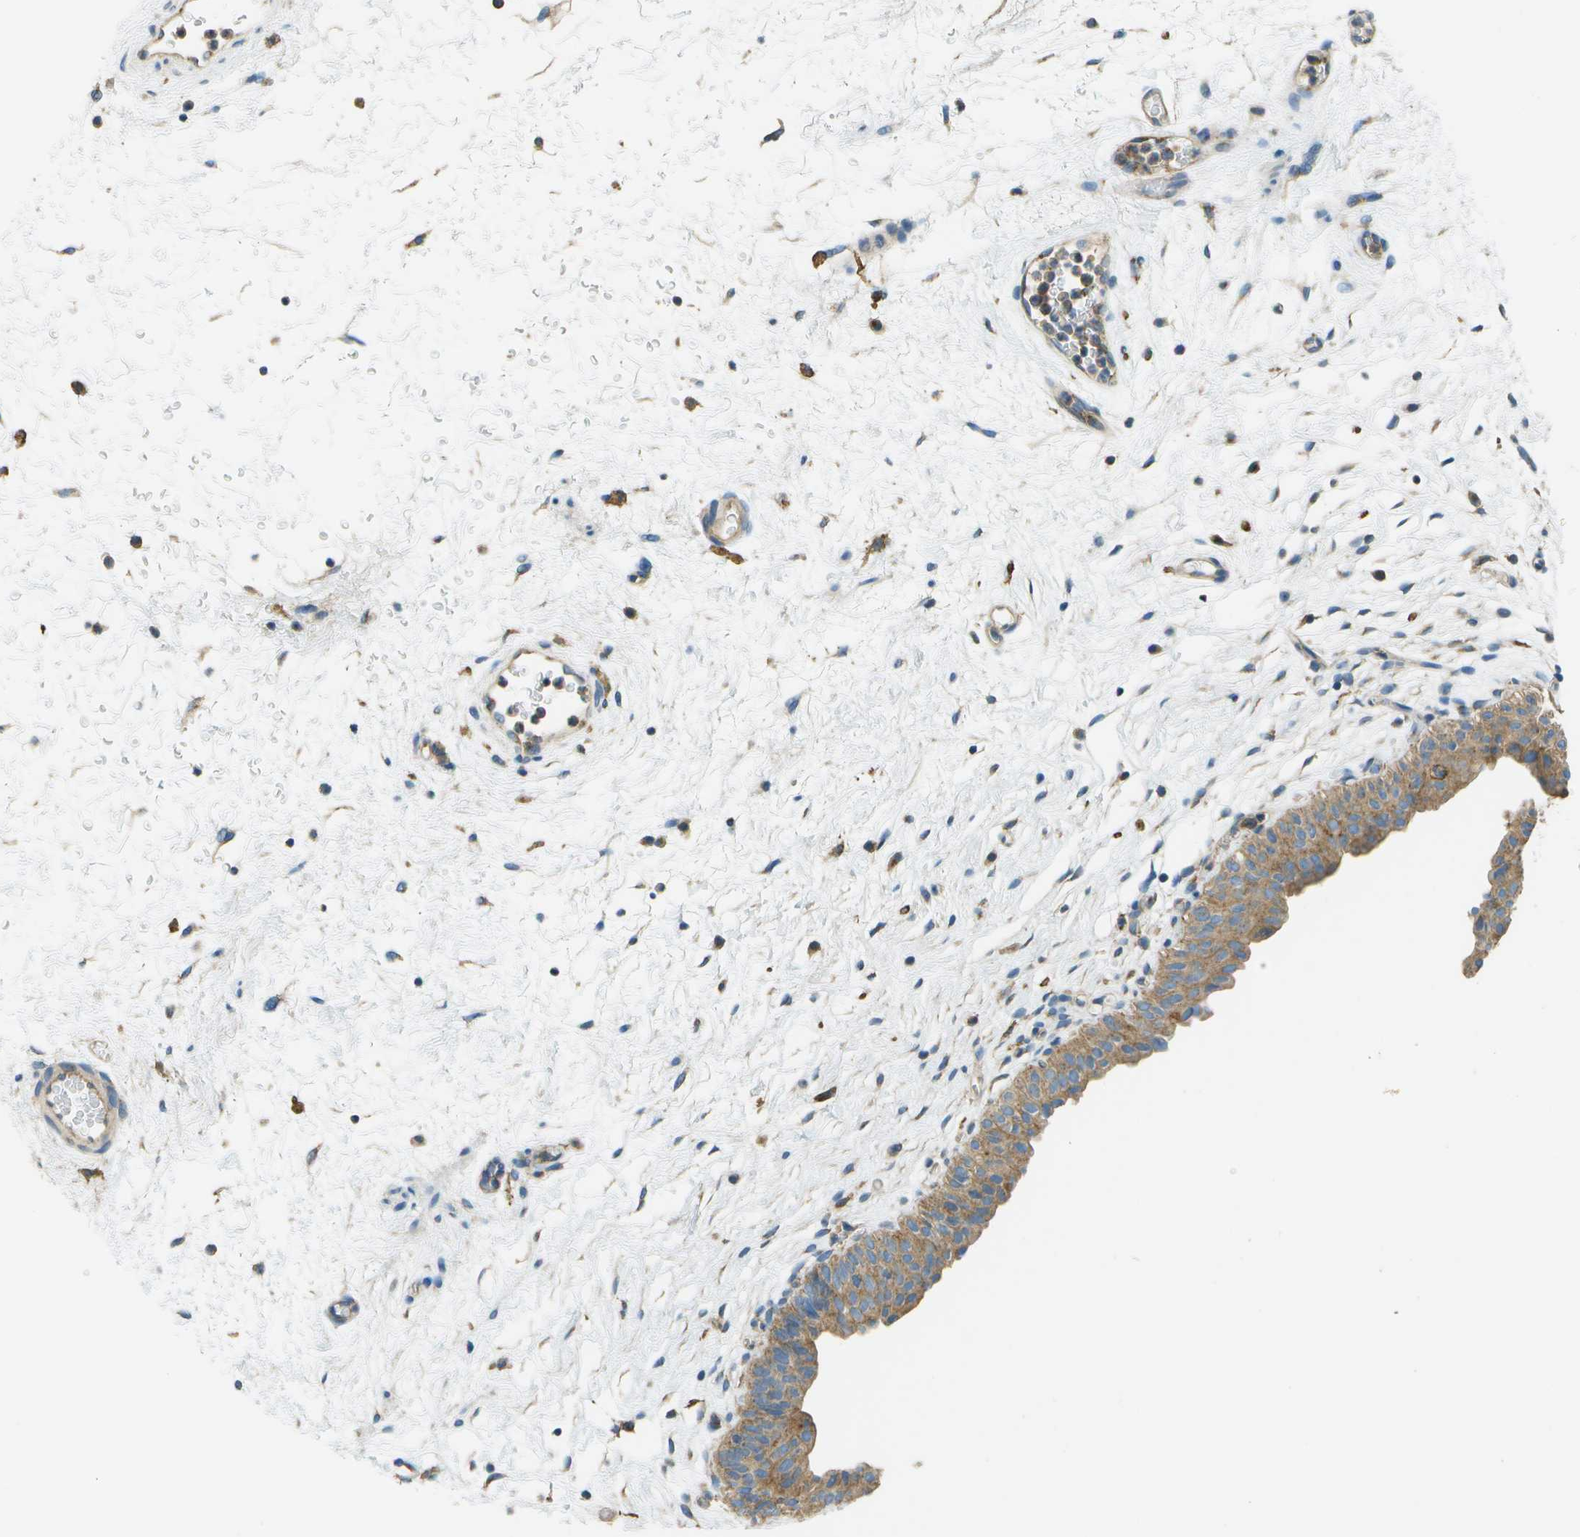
{"staining": {"intensity": "moderate", "quantity": ">75%", "location": "cytoplasmic/membranous"}, "tissue": "urinary bladder", "cell_type": "Urothelial cells", "image_type": "normal", "snomed": [{"axis": "morphology", "description": "Normal tissue, NOS"}, {"axis": "topography", "description": "Urinary bladder"}], "caption": "Moderate cytoplasmic/membranous staining is present in approximately >75% of urothelial cells in normal urinary bladder. The staining was performed using DAB to visualize the protein expression in brown, while the nuclei were stained in blue with hematoxylin (Magnification: 20x).", "gene": "CLTC", "patient": {"sex": "male", "age": 46}}